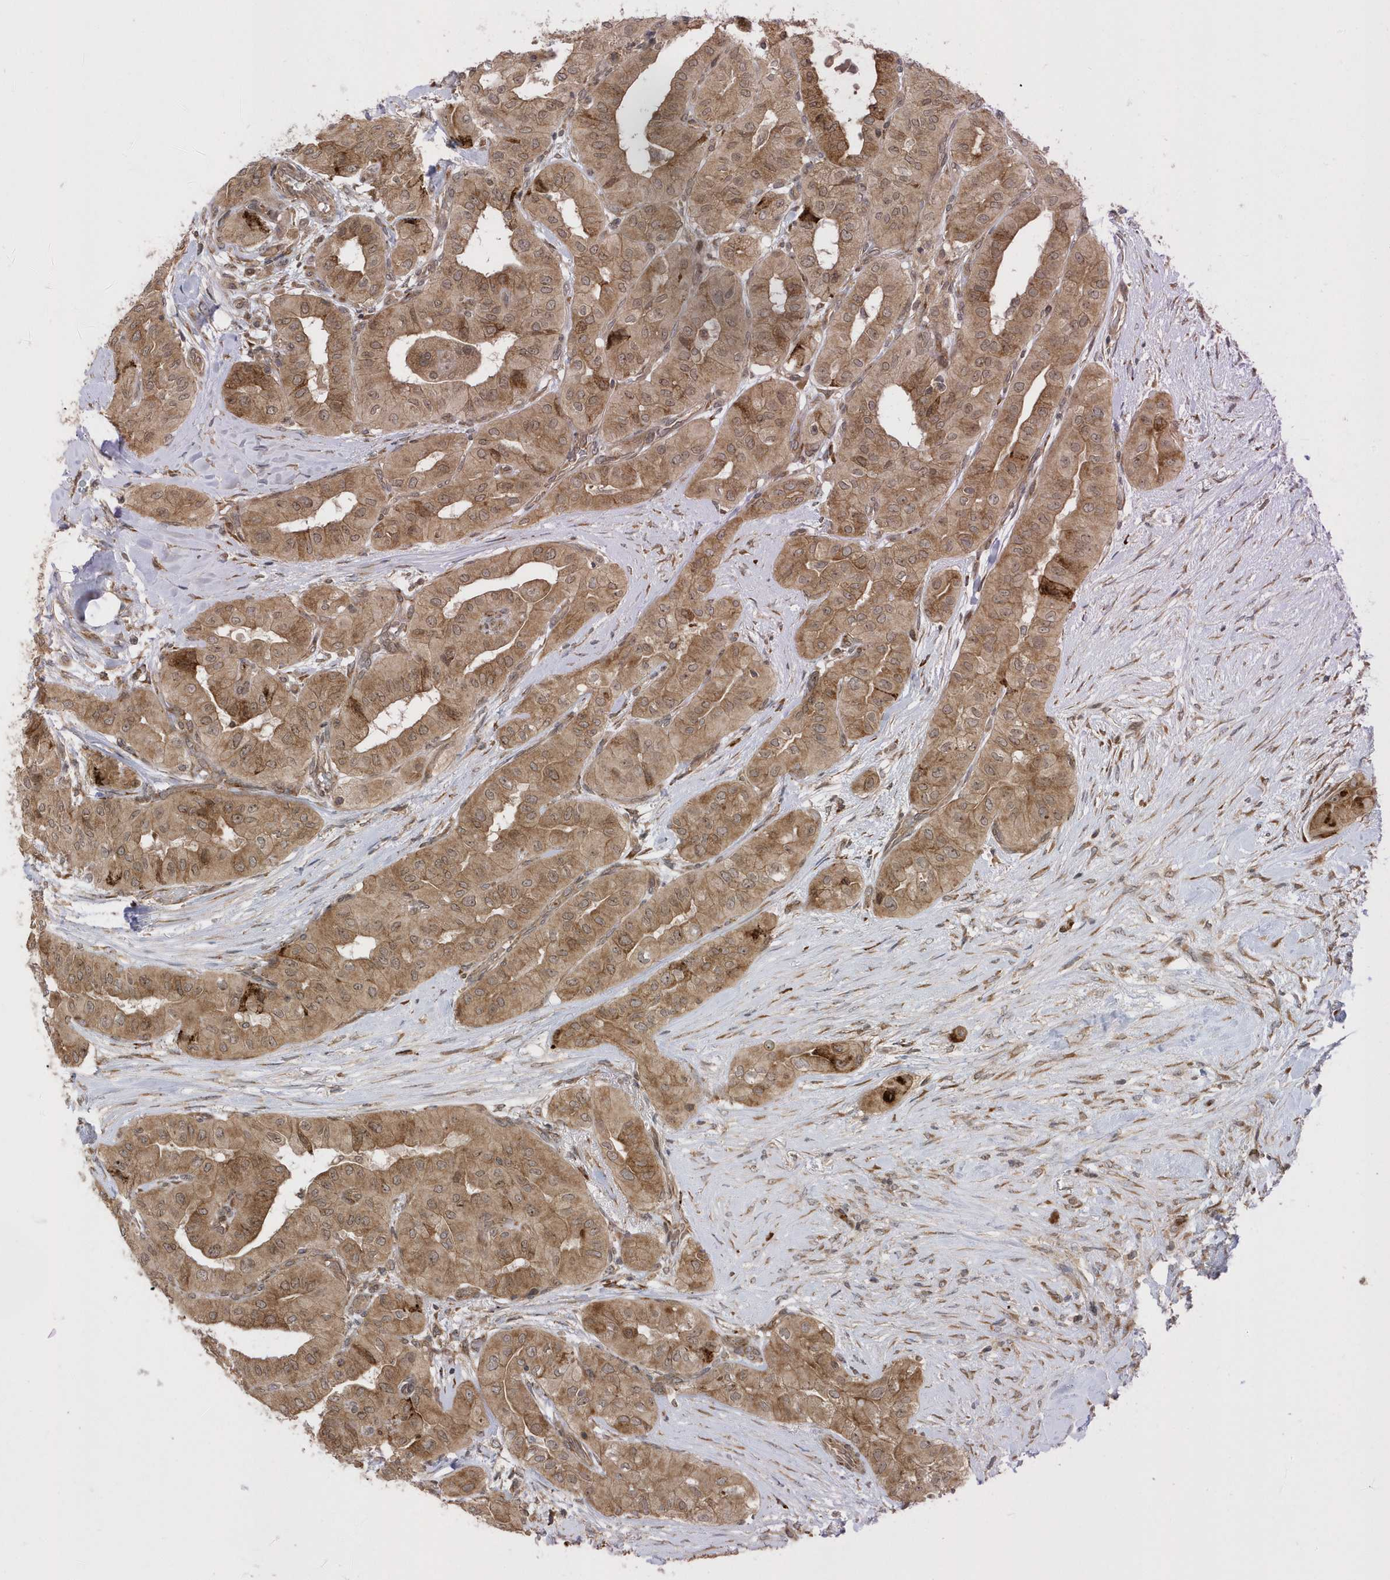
{"staining": {"intensity": "moderate", "quantity": ">75%", "location": "cytoplasmic/membranous,nuclear"}, "tissue": "thyroid cancer", "cell_type": "Tumor cells", "image_type": "cancer", "snomed": [{"axis": "morphology", "description": "Papillary adenocarcinoma, NOS"}, {"axis": "topography", "description": "Thyroid gland"}], "caption": "About >75% of tumor cells in thyroid cancer reveal moderate cytoplasmic/membranous and nuclear protein positivity as visualized by brown immunohistochemical staining.", "gene": "METTL21A", "patient": {"sex": "female", "age": 59}}